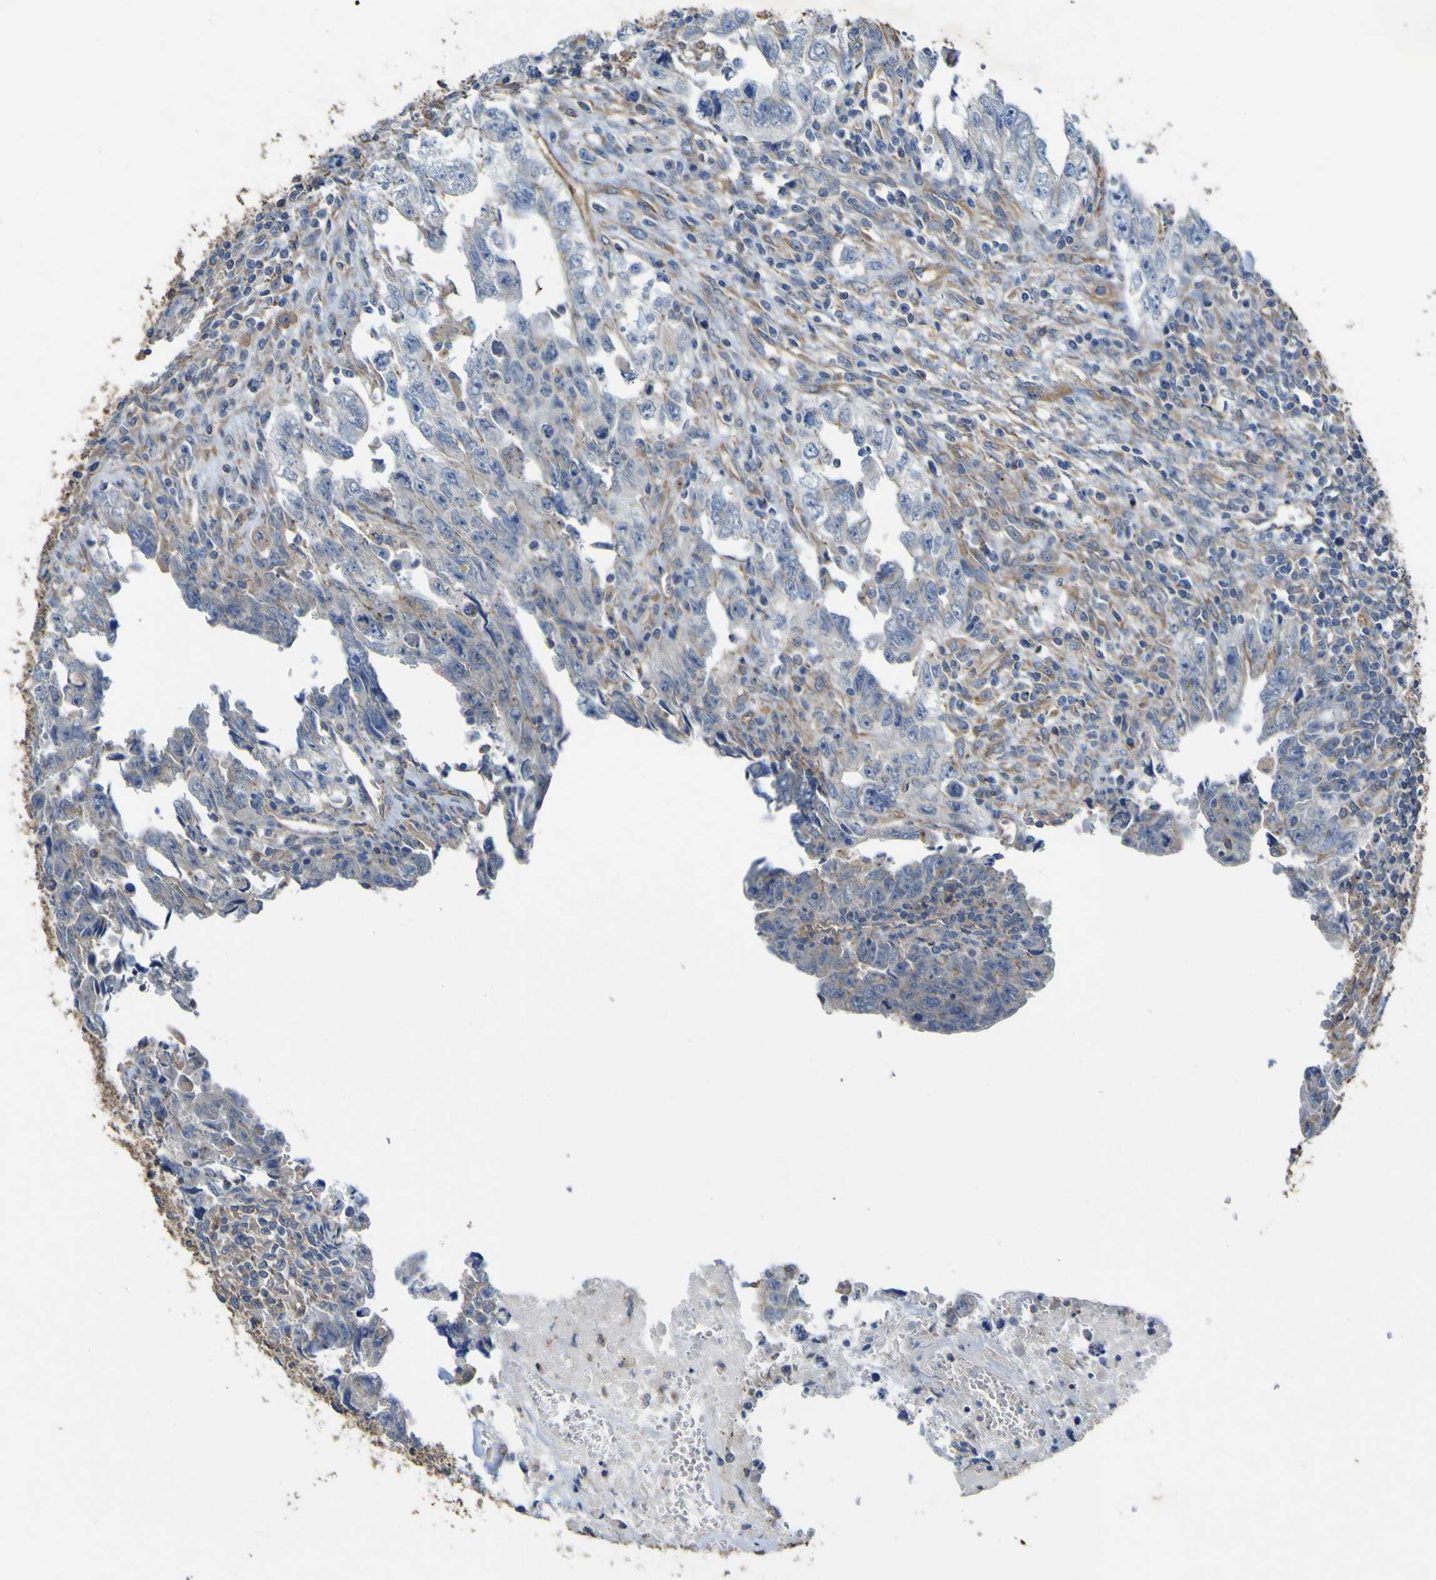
{"staining": {"intensity": "weak", "quantity": "25%-75%", "location": "cytoplasmic/membranous"}, "tissue": "testis cancer", "cell_type": "Tumor cells", "image_type": "cancer", "snomed": [{"axis": "morphology", "description": "Carcinoma, Embryonal, NOS"}, {"axis": "topography", "description": "Testis"}], "caption": "A low amount of weak cytoplasmic/membranous positivity is identified in about 25%-75% of tumor cells in embryonal carcinoma (testis) tissue. Immunohistochemistry (ihc) stains the protein in brown and the nuclei are stained blue.", "gene": "TNFSF15", "patient": {"sex": "male", "age": 28}}